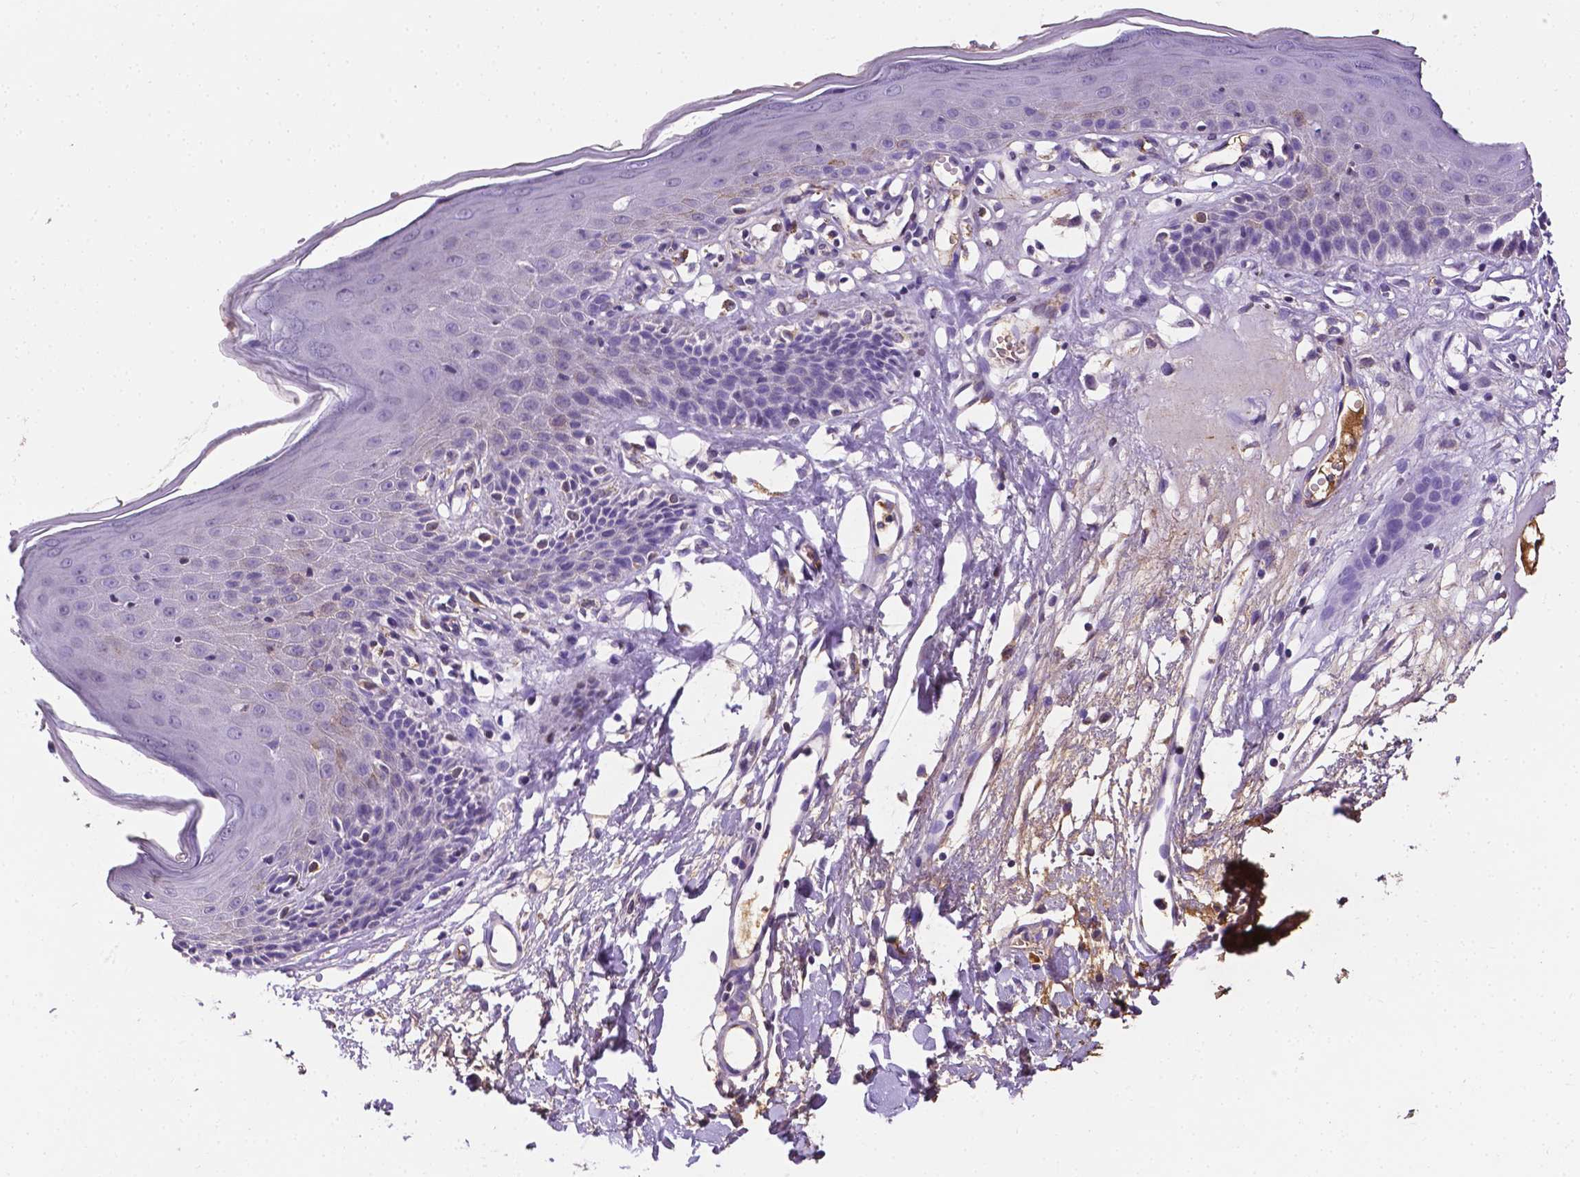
{"staining": {"intensity": "negative", "quantity": "none", "location": "none"}, "tissue": "skin", "cell_type": "Epidermal cells", "image_type": "normal", "snomed": [{"axis": "morphology", "description": "Normal tissue, NOS"}, {"axis": "topography", "description": "Vulva"}], "caption": "Immunohistochemistry (IHC) photomicrograph of normal skin stained for a protein (brown), which shows no expression in epidermal cells.", "gene": "APOE", "patient": {"sex": "female", "age": 68}}